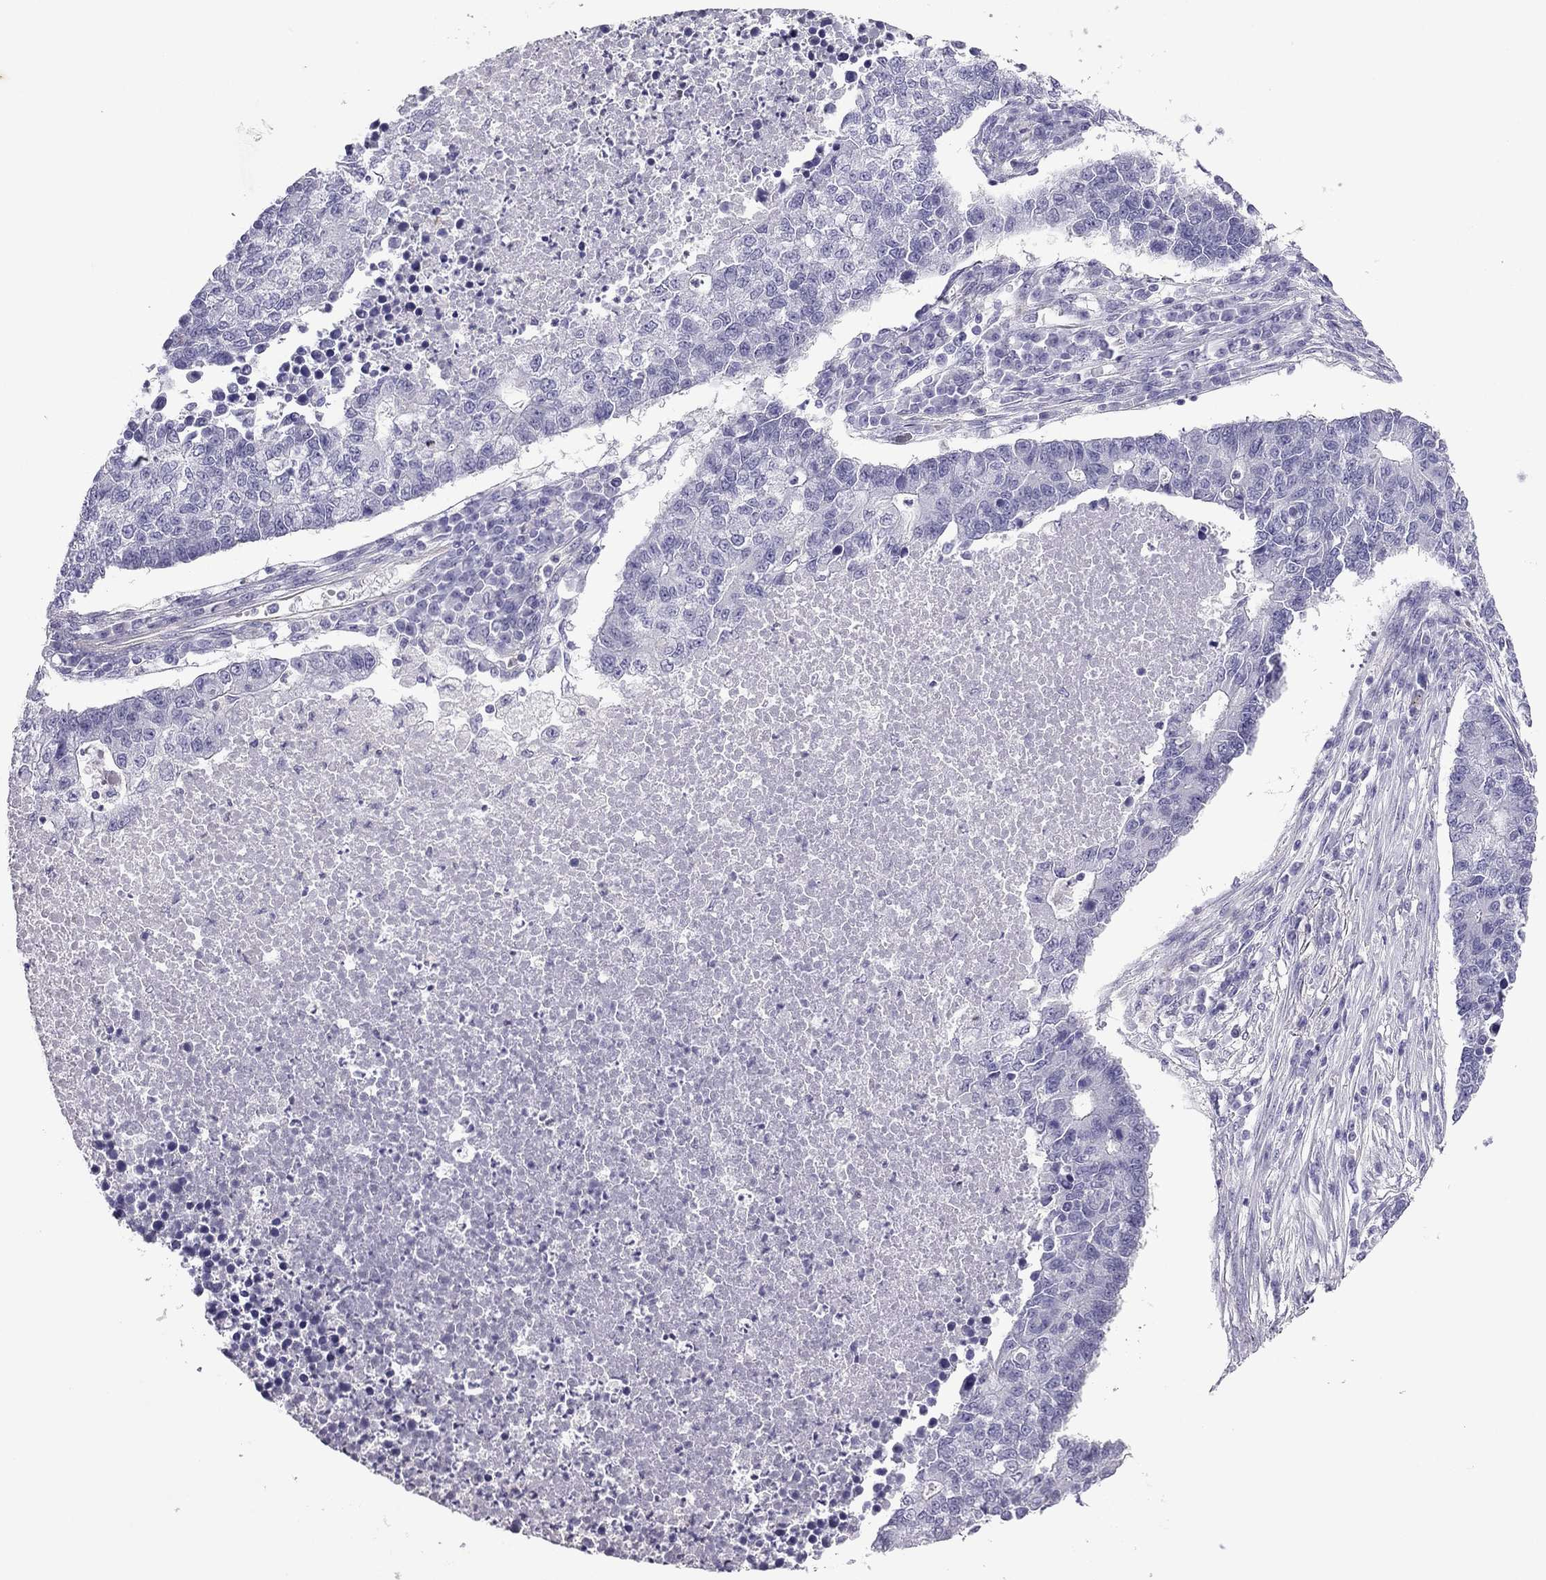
{"staining": {"intensity": "negative", "quantity": "none", "location": "none"}, "tissue": "lung cancer", "cell_type": "Tumor cells", "image_type": "cancer", "snomed": [{"axis": "morphology", "description": "Adenocarcinoma, NOS"}, {"axis": "topography", "description": "Lung"}], "caption": "This image is of lung adenocarcinoma stained with immunohistochemistry to label a protein in brown with the nuclei are counter-stained blue. There is no staining in tumor cells.", "gene": "GJA8", "patient": {"sex": "male", "age": 57}}